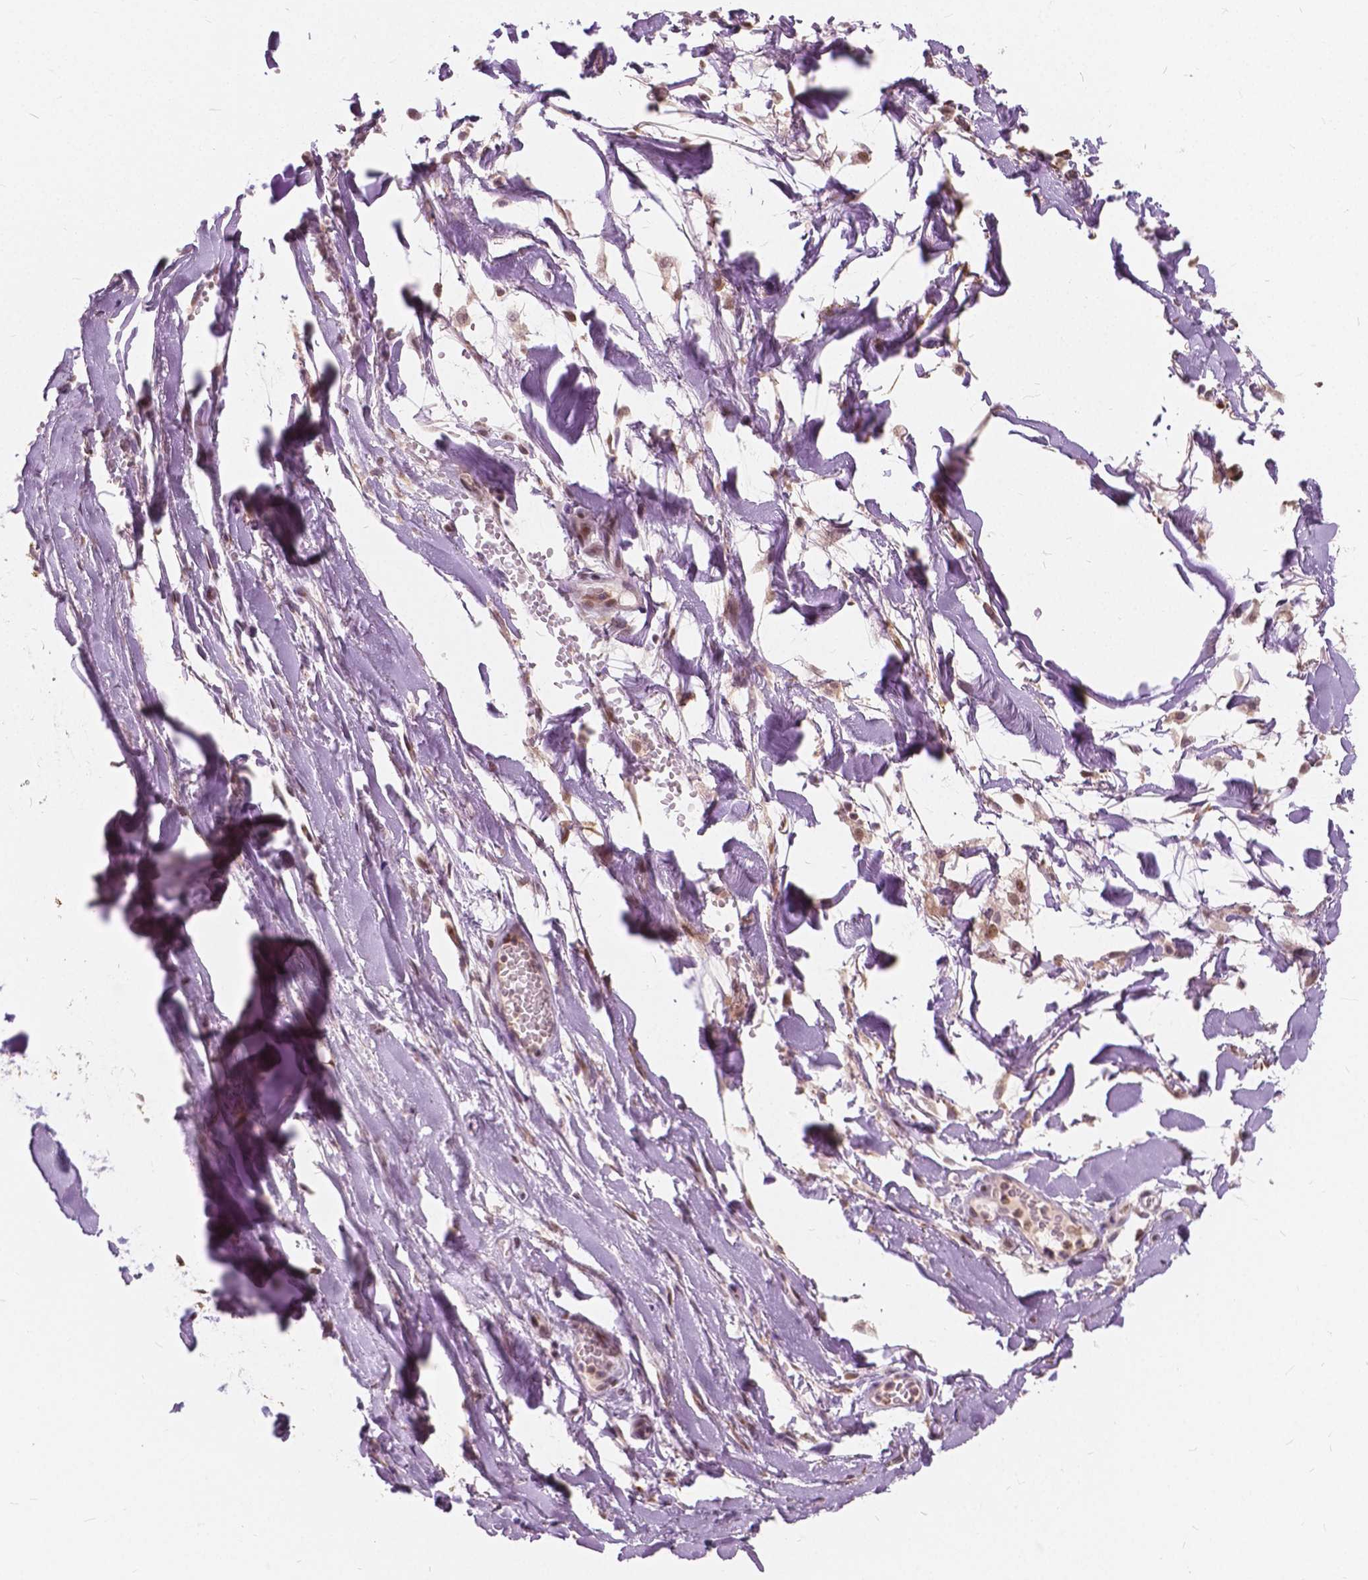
{"staining": {"intensity": "moderate", "quantity": "25%-75%", "location": "nuclear"}, "tissue": "adipose tissue", "cell_type": "Adipocytes", "image_type": "normal", "snomed": [{"axis": "morphology", "description": "Normal tissue, NOS"}, {"axis": "topography", "description": "Cartilage tissue"}, {"axis": "topography", "description": "Nasopharynx"}, {"axis": "topography", "description": "Thyroid gland"}], "caption": "DAB immunohistochemical staining of benign human adipose tissue demonstrates moderate nuclear protein staining in about 25%-75% of adipocytes. The protein is shown in brown color, while the nuclei are stained blue.", "gene": "DLX6", "patient": {"sex": "male", "age": 63}}